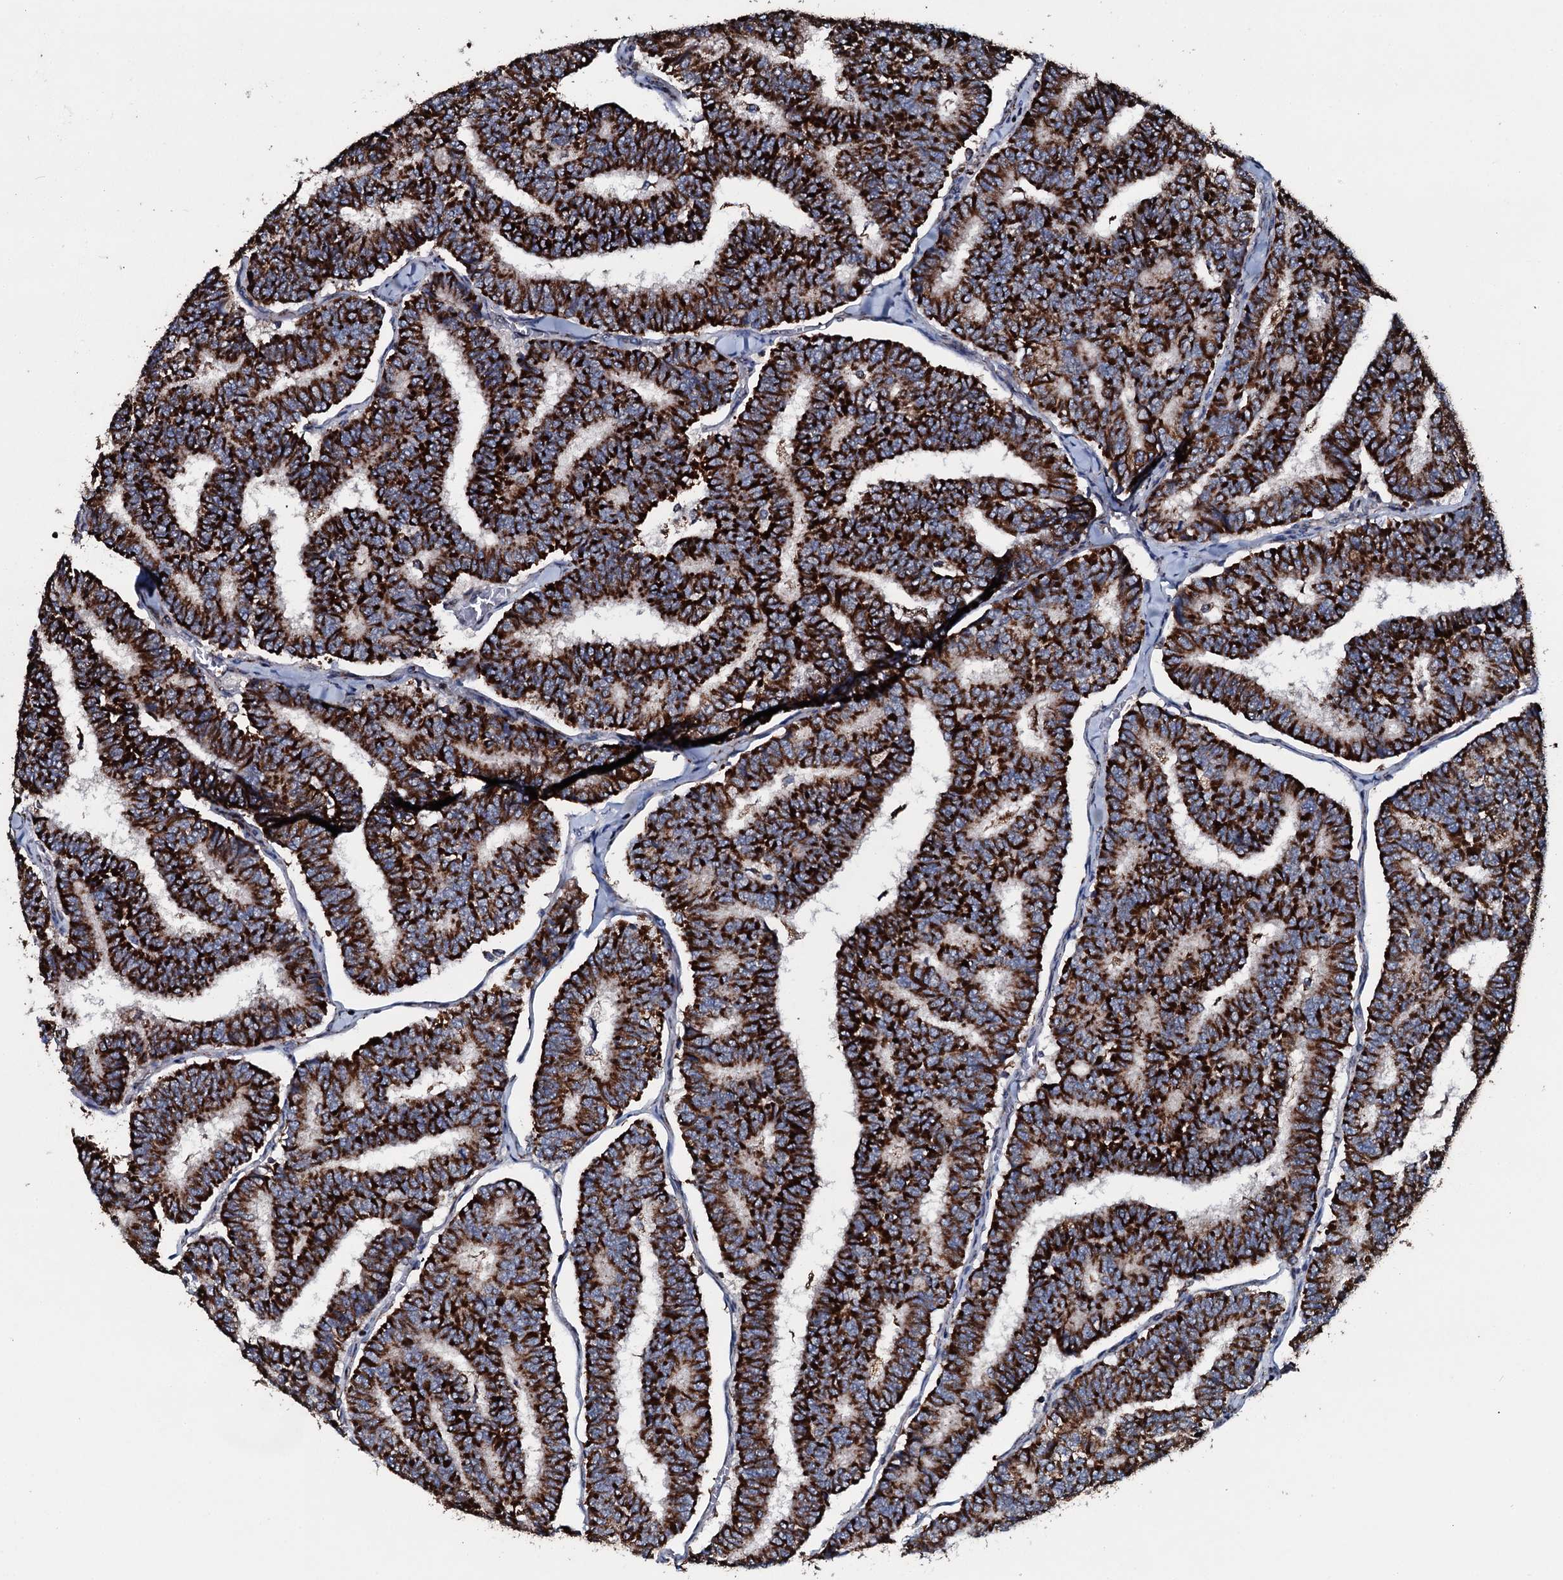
{"staining": {"intensity": "strong", "quantity": ">75%", "location": "cytoplasmic/membranous"}, "tissue": "thyroid cancer", "cell_type": "Tumor cells", "image_type": "cancer", "snomed": [{"axis": "morphology", "description": "Papillary adenocarcinoma, NOS"}, {"axis": "topography", "description": "Thyroid gland"}], "caption": "Immunohistochemical staining of papillary adenocarcinoma (thyroid) displays high levels of strong cytoplasmic/membranous staining in about >75% of tumor cells. (IHC, brightfield microscopy, high magnification).", "gene": "DYNC2I2", "patient": {"sex": "female", "age": 35}}